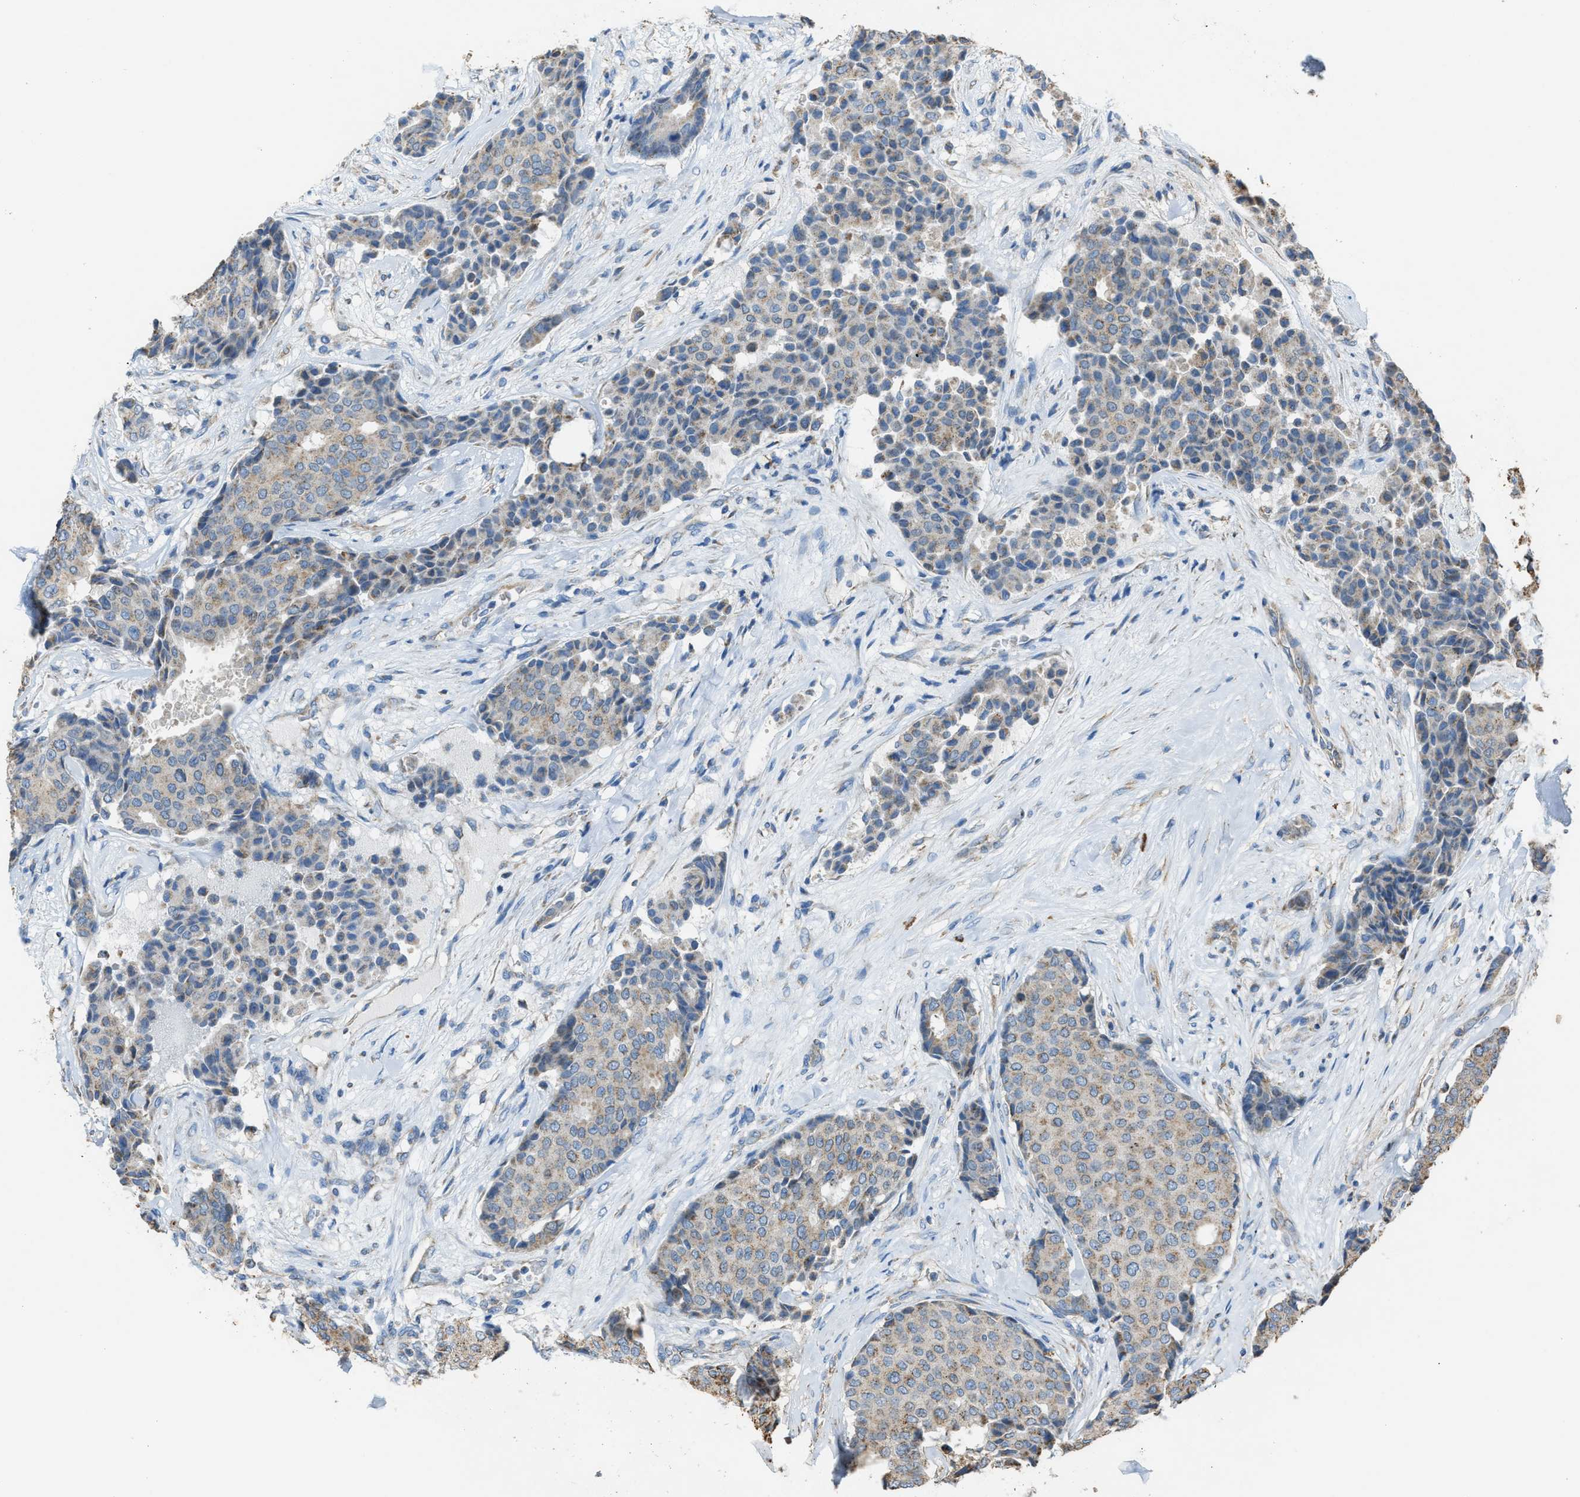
{"staining": {"intensity": "weak", "quantity": ">75%", "location": "cytoplasmic/membranous"}, "tissue": "breast cancer", "cell_type": "Tumor cells", "image_type": "cancer", "snomed": [{"axis": "morphology", "description": "Duct carcinoma"}, {"axis": "topography", "description": "Breast"}], "caption": "Tumor cells demonstrate low levels of weak cytoplasmic/membranous positivity in about >75% of cells in breast cancer.", "gene": "SLC25A11", "patient": {"sex": "female", "age": 75}}